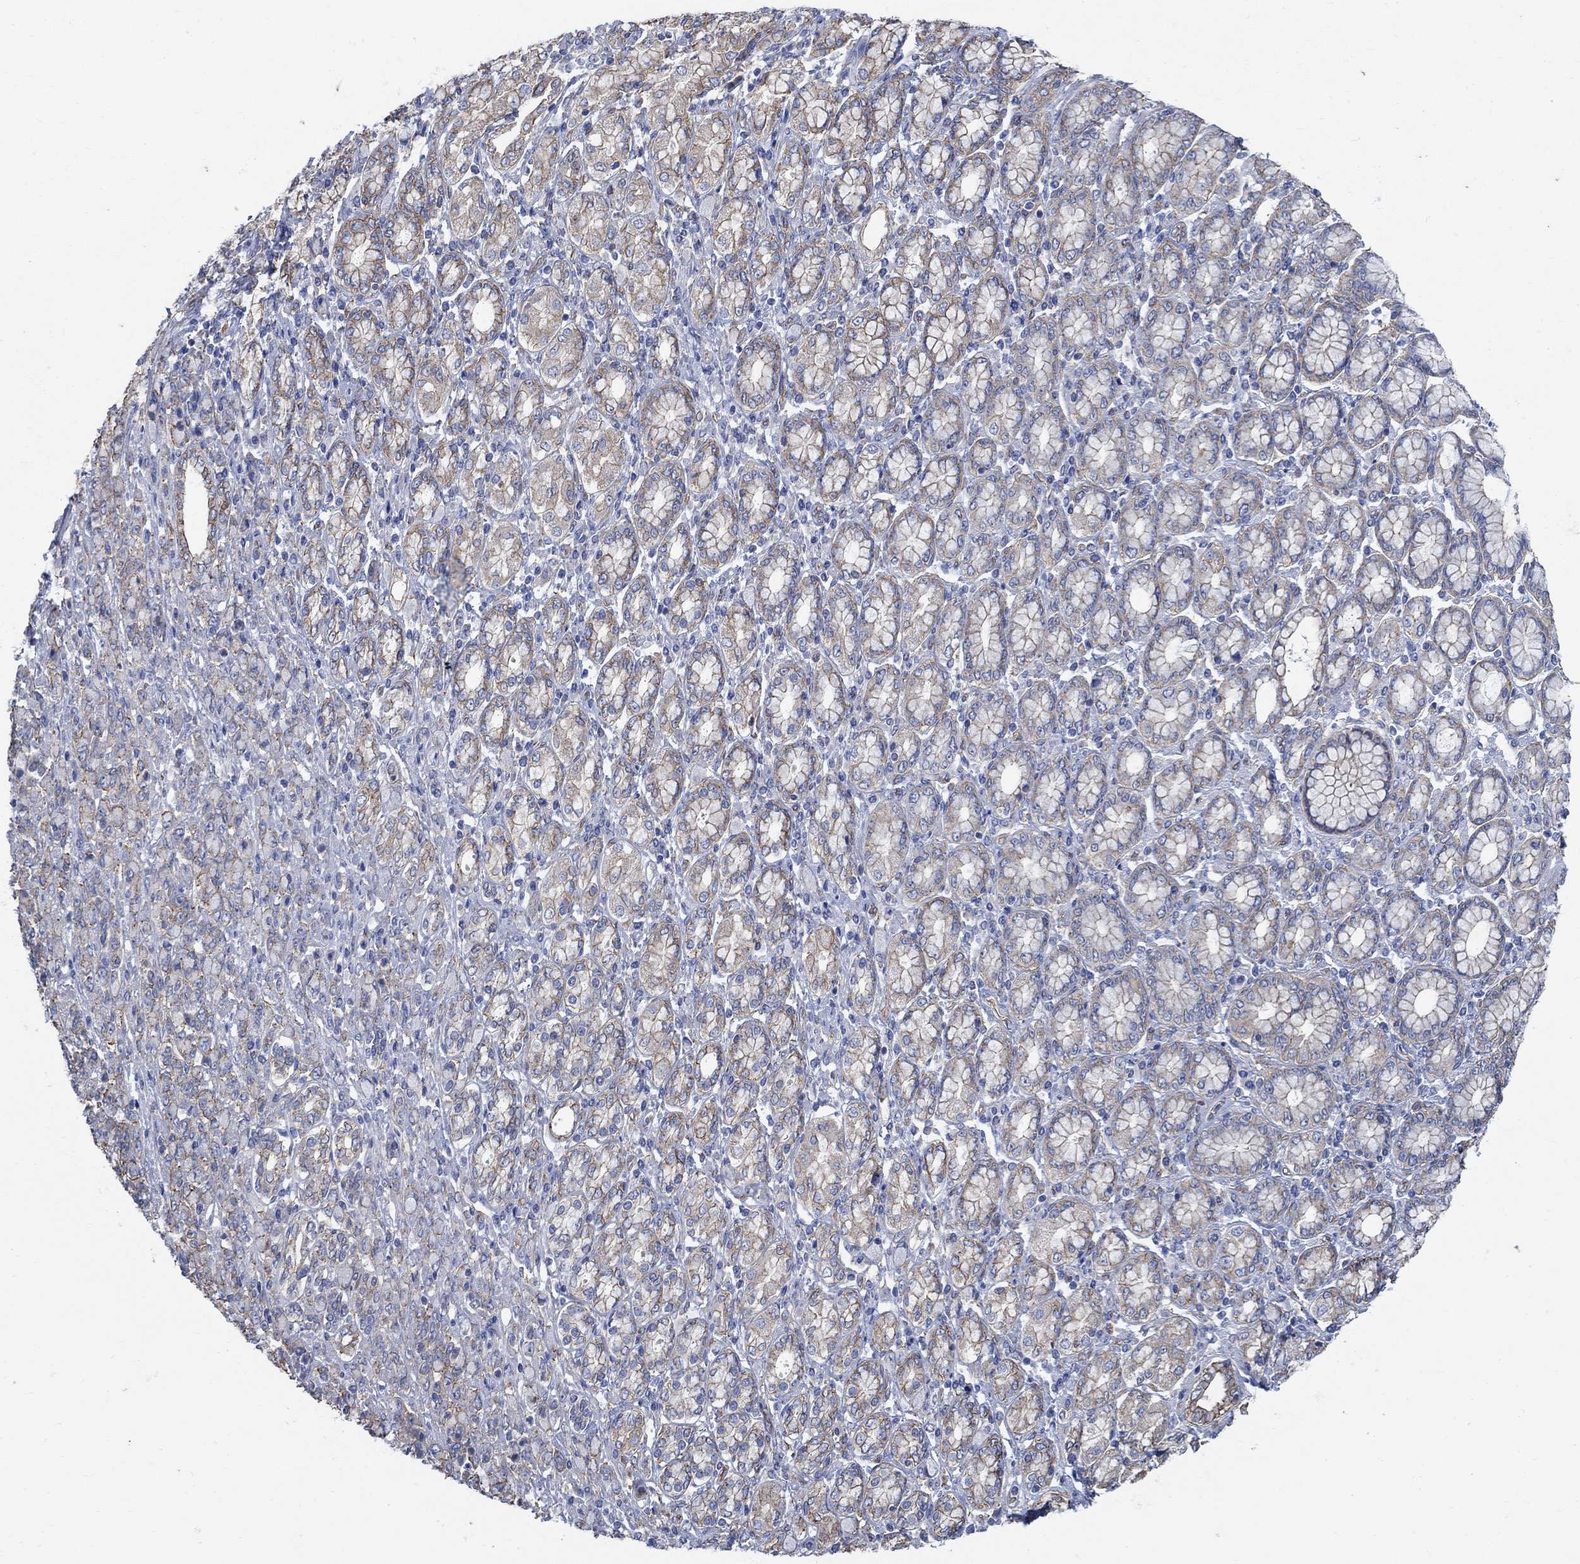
{"staining": {"intensity": "moderate", "quantity": "<25%", "location": "cytoplasmic/membranous"}, "tissue": "stomach cancer", "cell_type": "Tumor cells", "image_type": "cancer", "snomed": [{"axis": "morphology", "description": "Normal tissue, NOS"}, {"axis": "morphology", "description": "Adenocarcinoma, NOS"}, {"axis": "topography", "description": "Stomach"}], "caption": "Protein analysis of stomach cancer tissue displays moderate cytoplasmic/membranous expression in about <25% of tumor cells.", "gene": "TMEM198", "patient": {"sex": "female", "age": 79}}